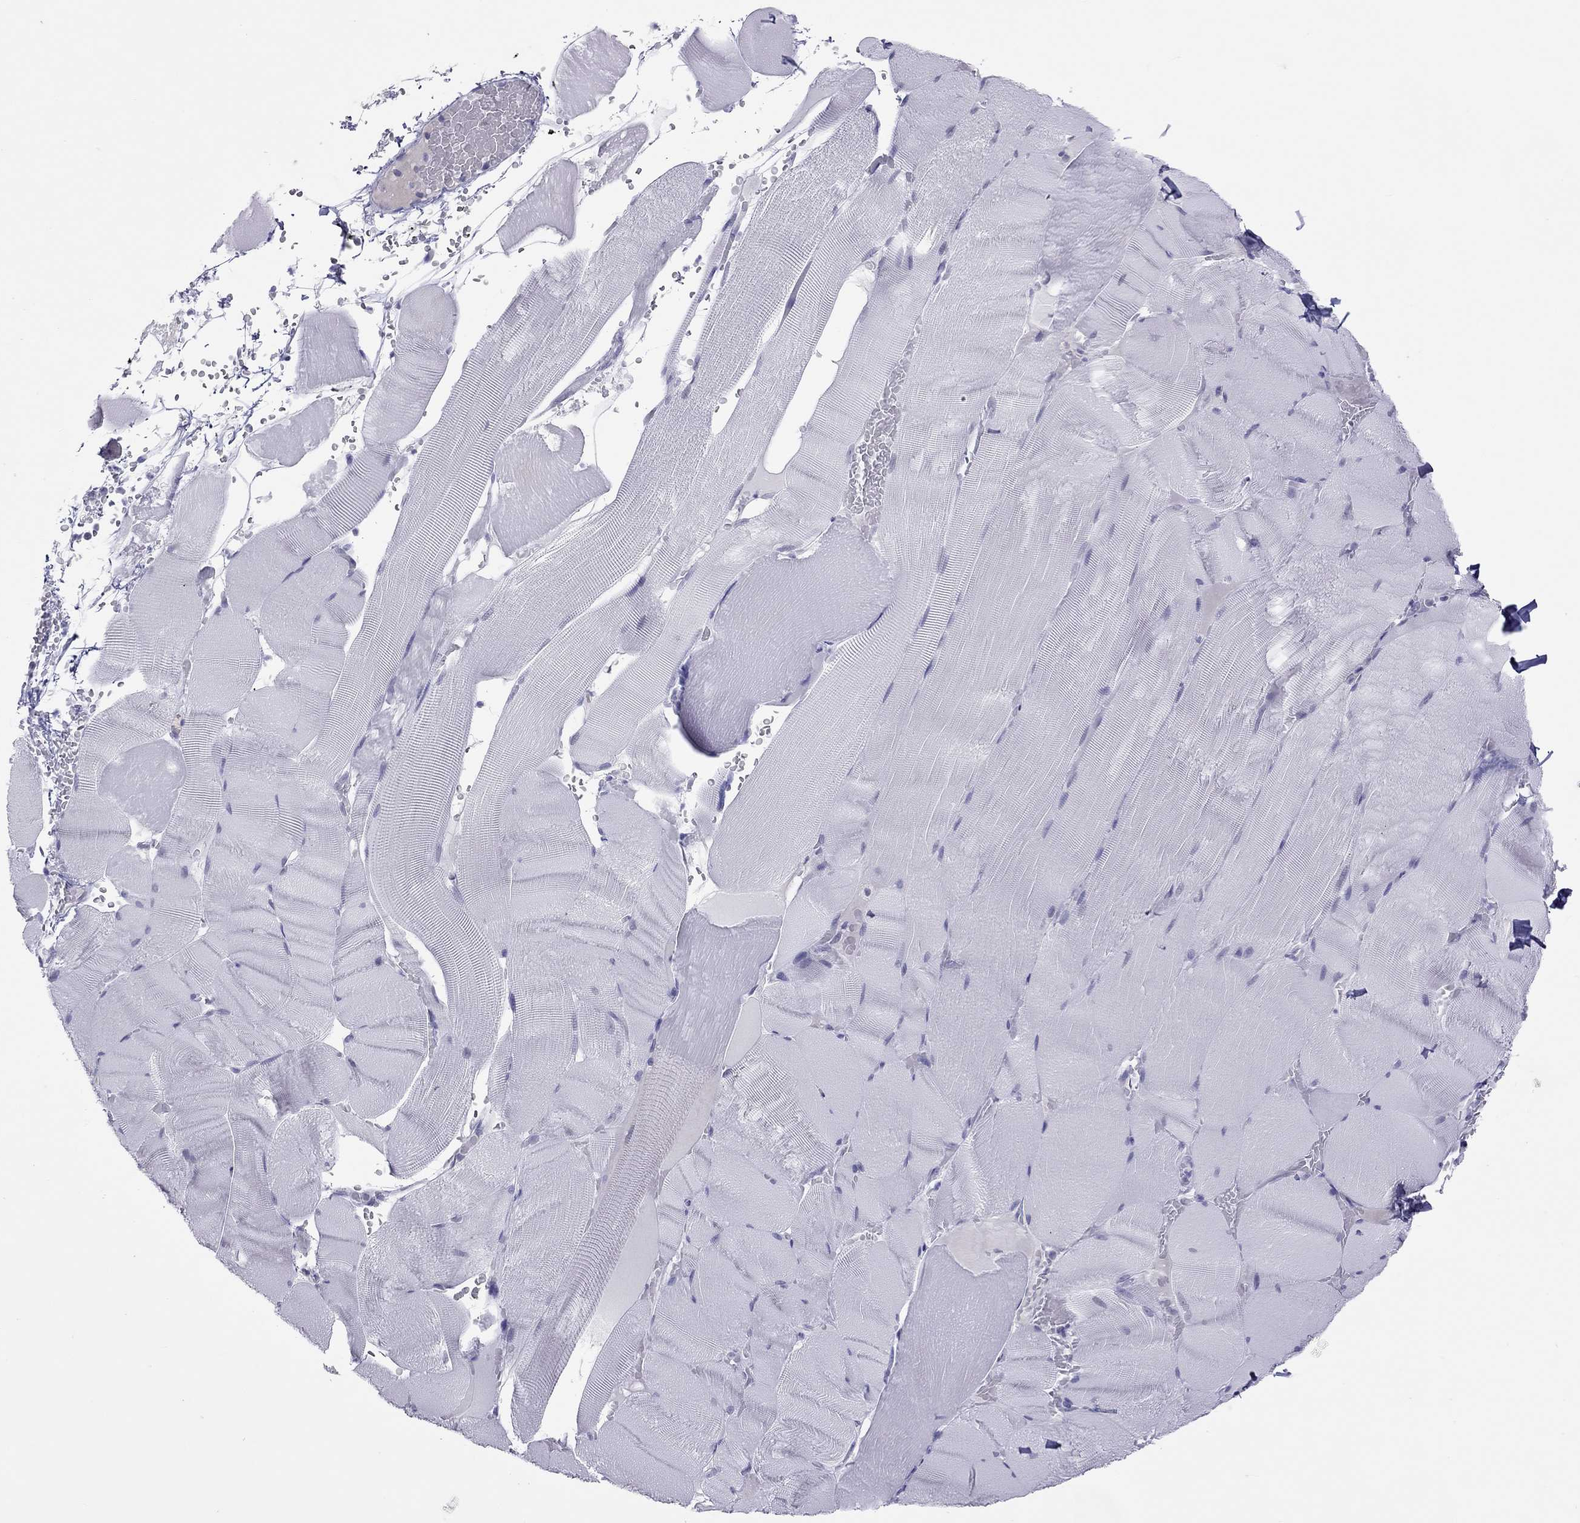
{"staining": {"intensity": "negative", "quantity": "none", "location": "none"}, "tissue": "skeletal muscle", "cell_type": "Myocytes", "image_type": "normal", "snomed": [{"axis": "morphology", "description": "Normal tissue, NOS"}, {"axis": "topography", "description": "Skeletal muscle"}], "caption": "DAB immunohistochemical staining of benign human skeletal muscle demonstrates no significant expression in myocytes. (Stains: DAB (3,3'-diaminobenzidine) immunohistochemistry (IHC) with hematoxylin counter stain, Microscopy: brightfield microscopy at high magnification).", "gene": "JHY", "patient": {"sex": "male", "age": 56}}